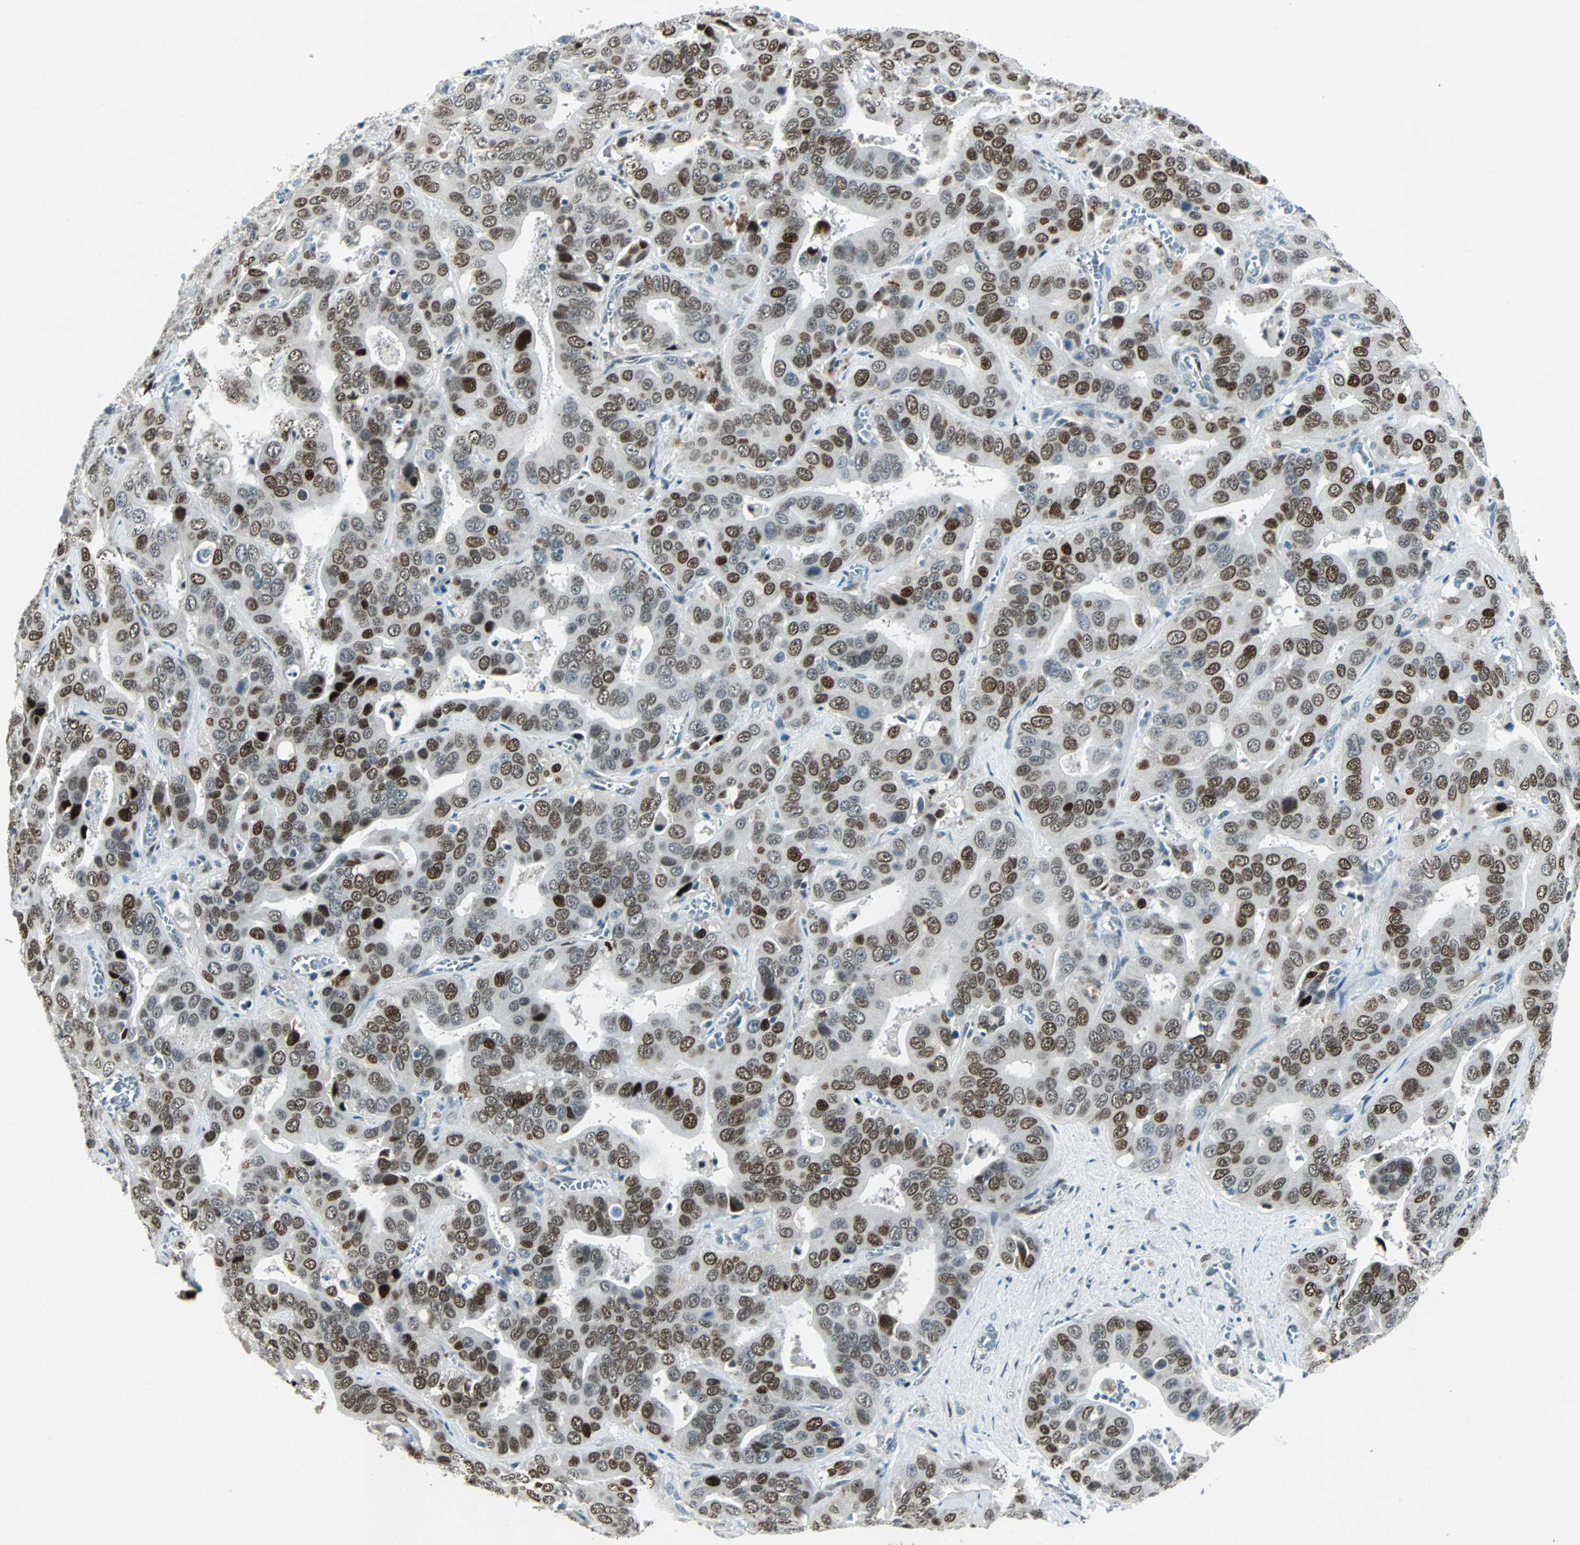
{"staining": {"intensity": "strong", "quantity": ">75%", "location": "nuclear"}, "tissue": "liver cancer", "cell_type": "Tumor cells", "image_type": "cancer", "snomed": [{"axis": "morphology", "description": "Cholangiocarcinoma"}, {"axis": "topography", "description": "Liver"}], "caption": "Immunohistochemical staining of liver cancer (cholangiocarcinoma) demonstrates high levels of strong nuclear expression in about >75% of tumor cells.", "gene": "AJUBA", "patient": {"sex": "female", "age": 52}}